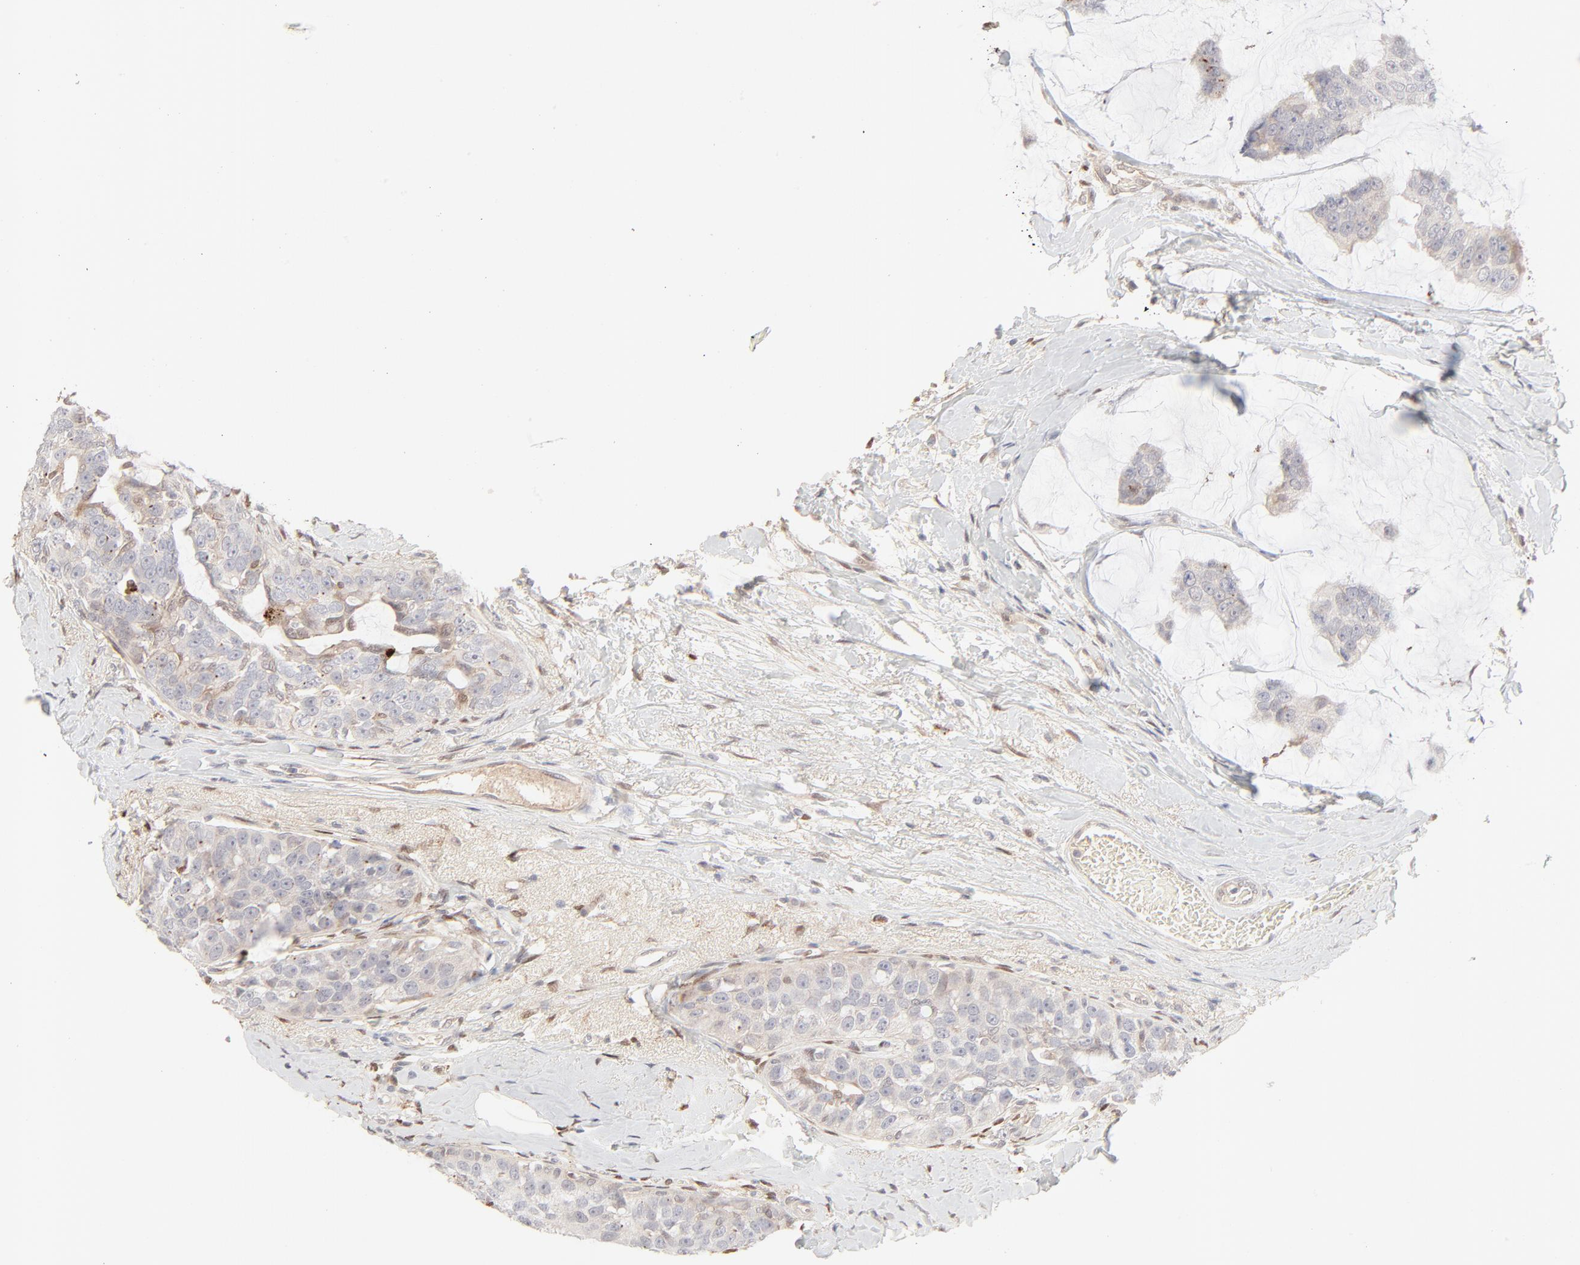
{"staining": {"intensity": "negative", "quantity": "none", "location": "none"}, "tissue": "breast cancer", "cell_type": "Tumor cells", "image_type": "cancer", "snomed": [{"axis": "morphology", "description": "Normal tissue, NOS"}, {"axis": "morphology", "description": "Duct carcinoma"}, {"axis": "topography", "description": "Breast"}], "caption": "Immunohistochemical staining of human breast cancer demonstrates no significant positivity in tumor cells.", "gene": "LGALS2", "patient": {"sex": "female", "age": 50}}